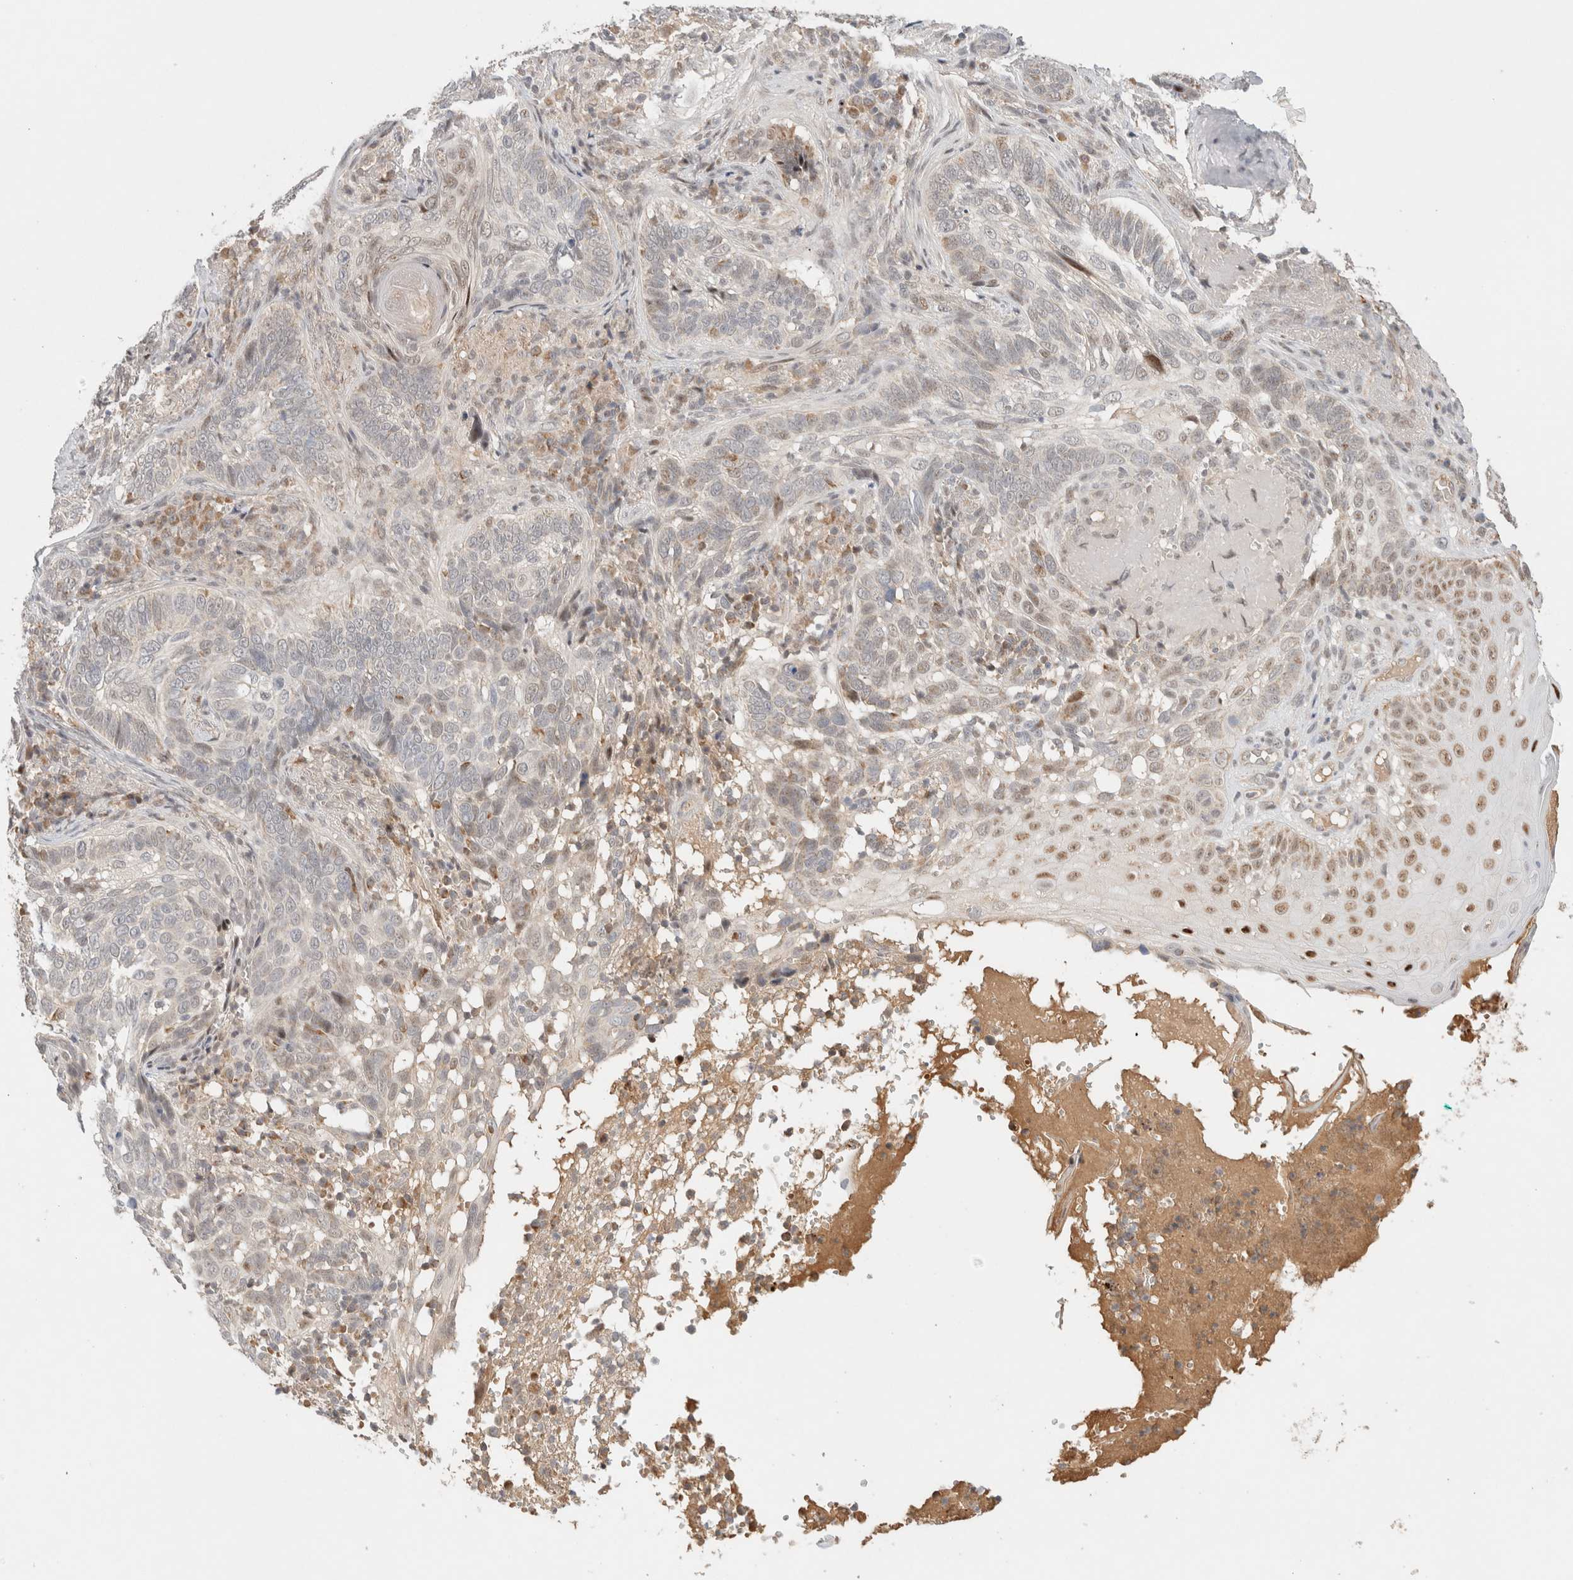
{"staining": {"intensity": "weak", "quantity": "25%-75%", "location": "cytoplasmic/membranous"}, "tissue": "skin cancer", "cell_type": "Tumor cells", "image_type": "cancer", "snomed": [{"axis": "morphology", "description": "Basal cell carcinoma"}, {"axis": "topography", "description": "Skin"}], "caption": "Tumor cells demonstrate low levels of weak cytoplasmic/membranous positivity in about 25%-75% of cells in human basal cell carcinoma (skin).", "gene": "MRM3", "patient": {"sex": "female", "age": 89}}